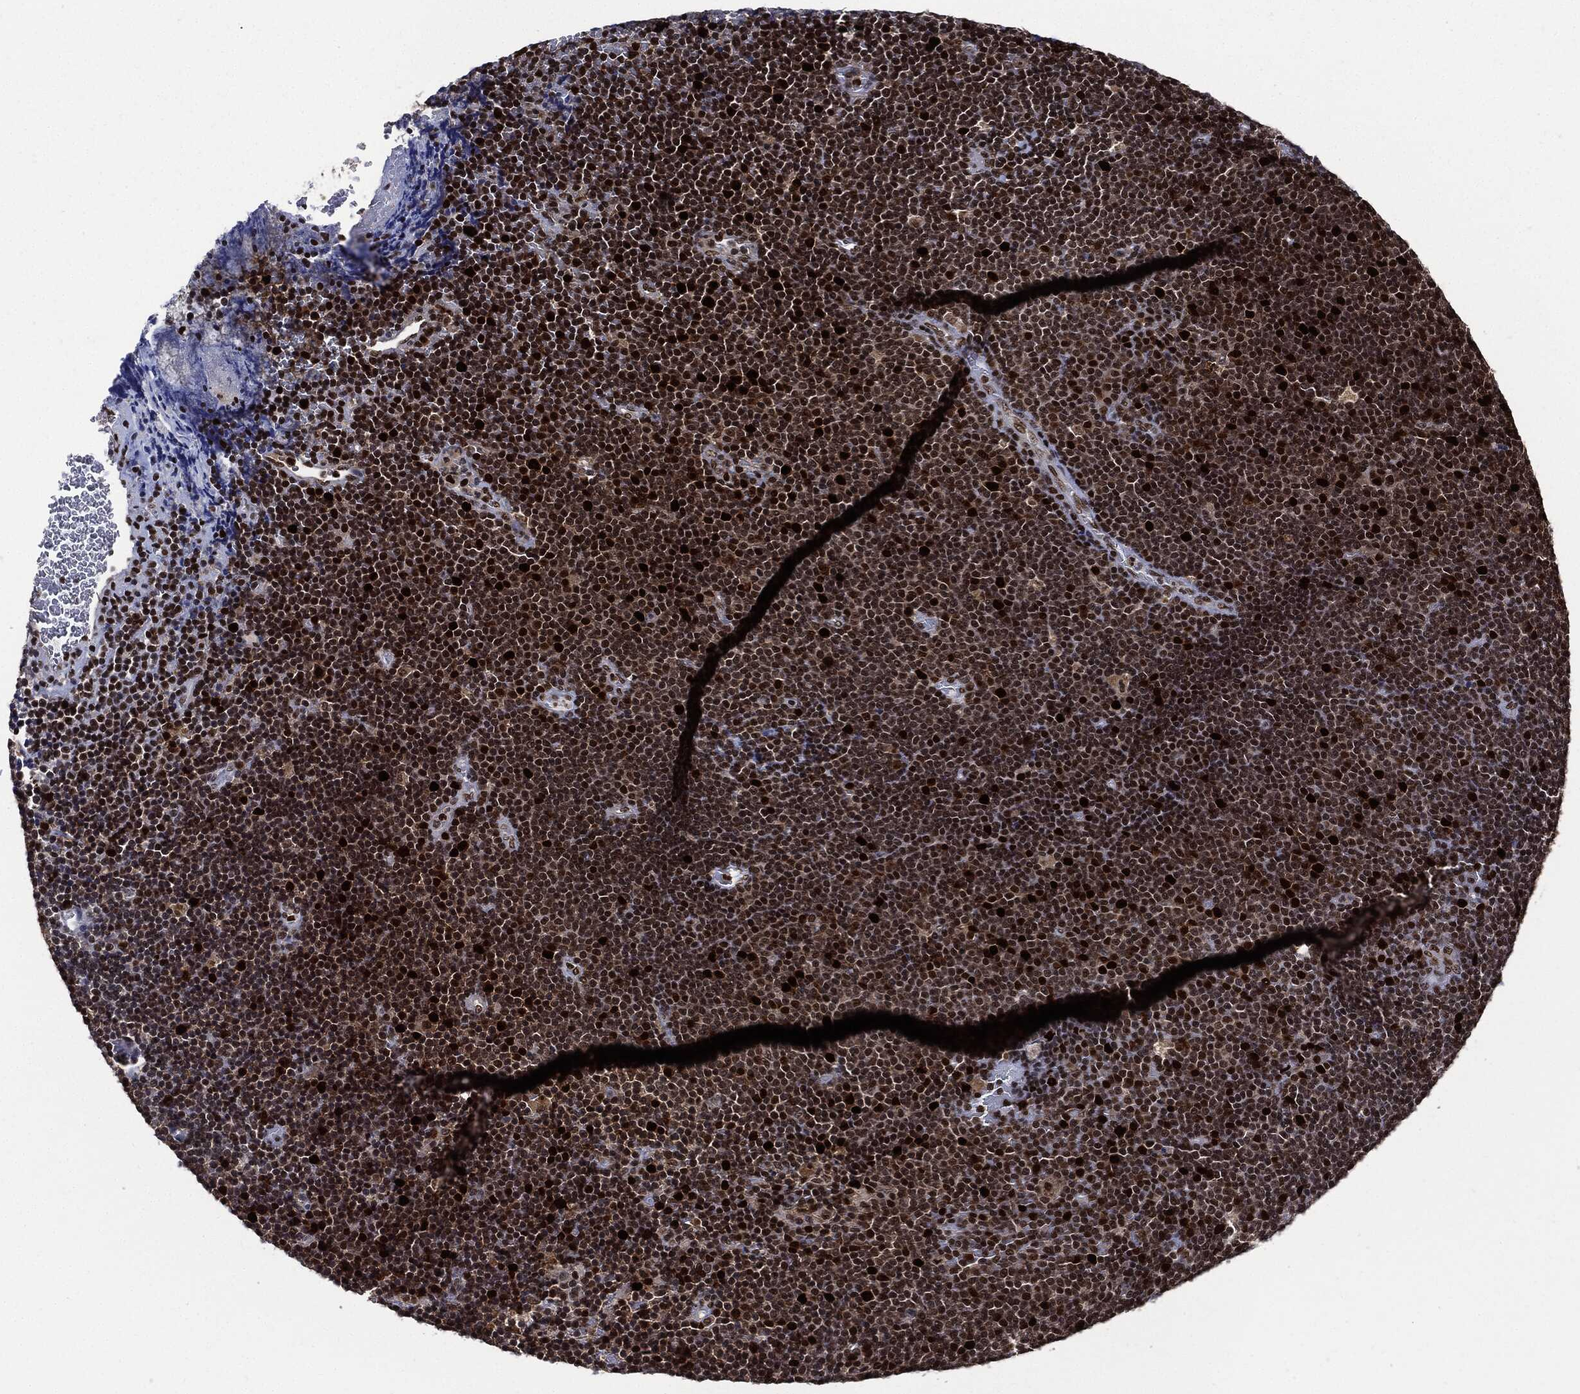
{"staining": {"intensity": "strong", "quantity": ">75%", "location": "nuclear"}, "tissue": "lymphoma", "cell_type": "Tumor cells", "image_type": "cancer", "snomed": [{"axis": "morphology", "description": "Malignant lymphoma, non-Hodgkin's type, Low grade"}, {"axis": "topography", "description": "Brain"}], "caption": "A brown stain labels strong nuclear staining of a protein in human low-grade malignant lymphoma, non-Hodgkin's type tumor cells.", "gene": "PCNA", "patient": {"sex": "female", "age": 66}}